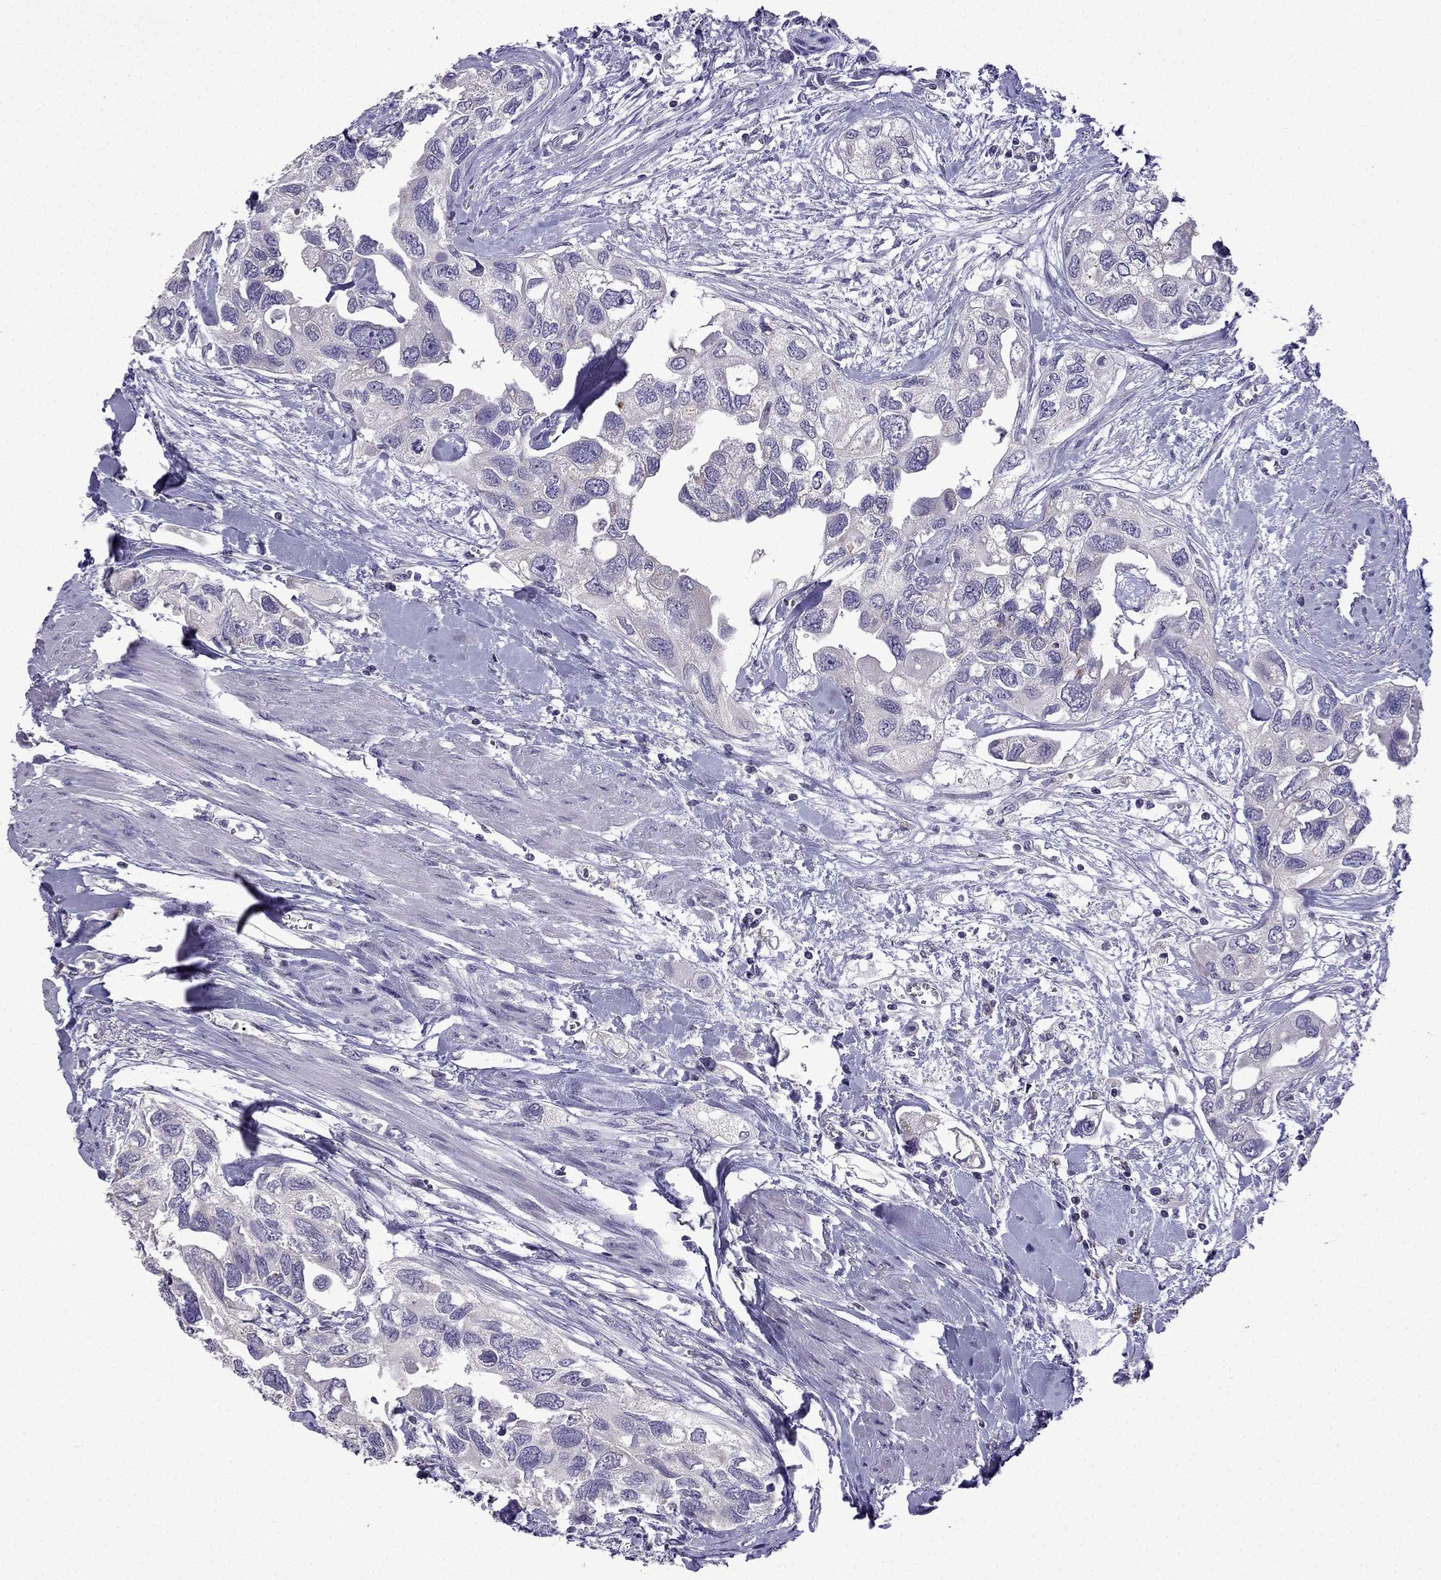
{"staining": {"intensity": "negative", "quantity": "none", "location": "none"}, "tissue": "urothelial cancer", "cell_type": "Tumor cells", "image_type": "cancer", "snomed": [{"axis": "morphology", "description": "Urothelial carcinoma, High grade"}, {"axis": "topography", "description": "Urinary bladder"}], "caption": "The photomicrograph shows no staining of tumor cells in urothelial carcinoma (high-grade).", "gene": "TTN", "patient": {"sex": "male", "age": 59}}